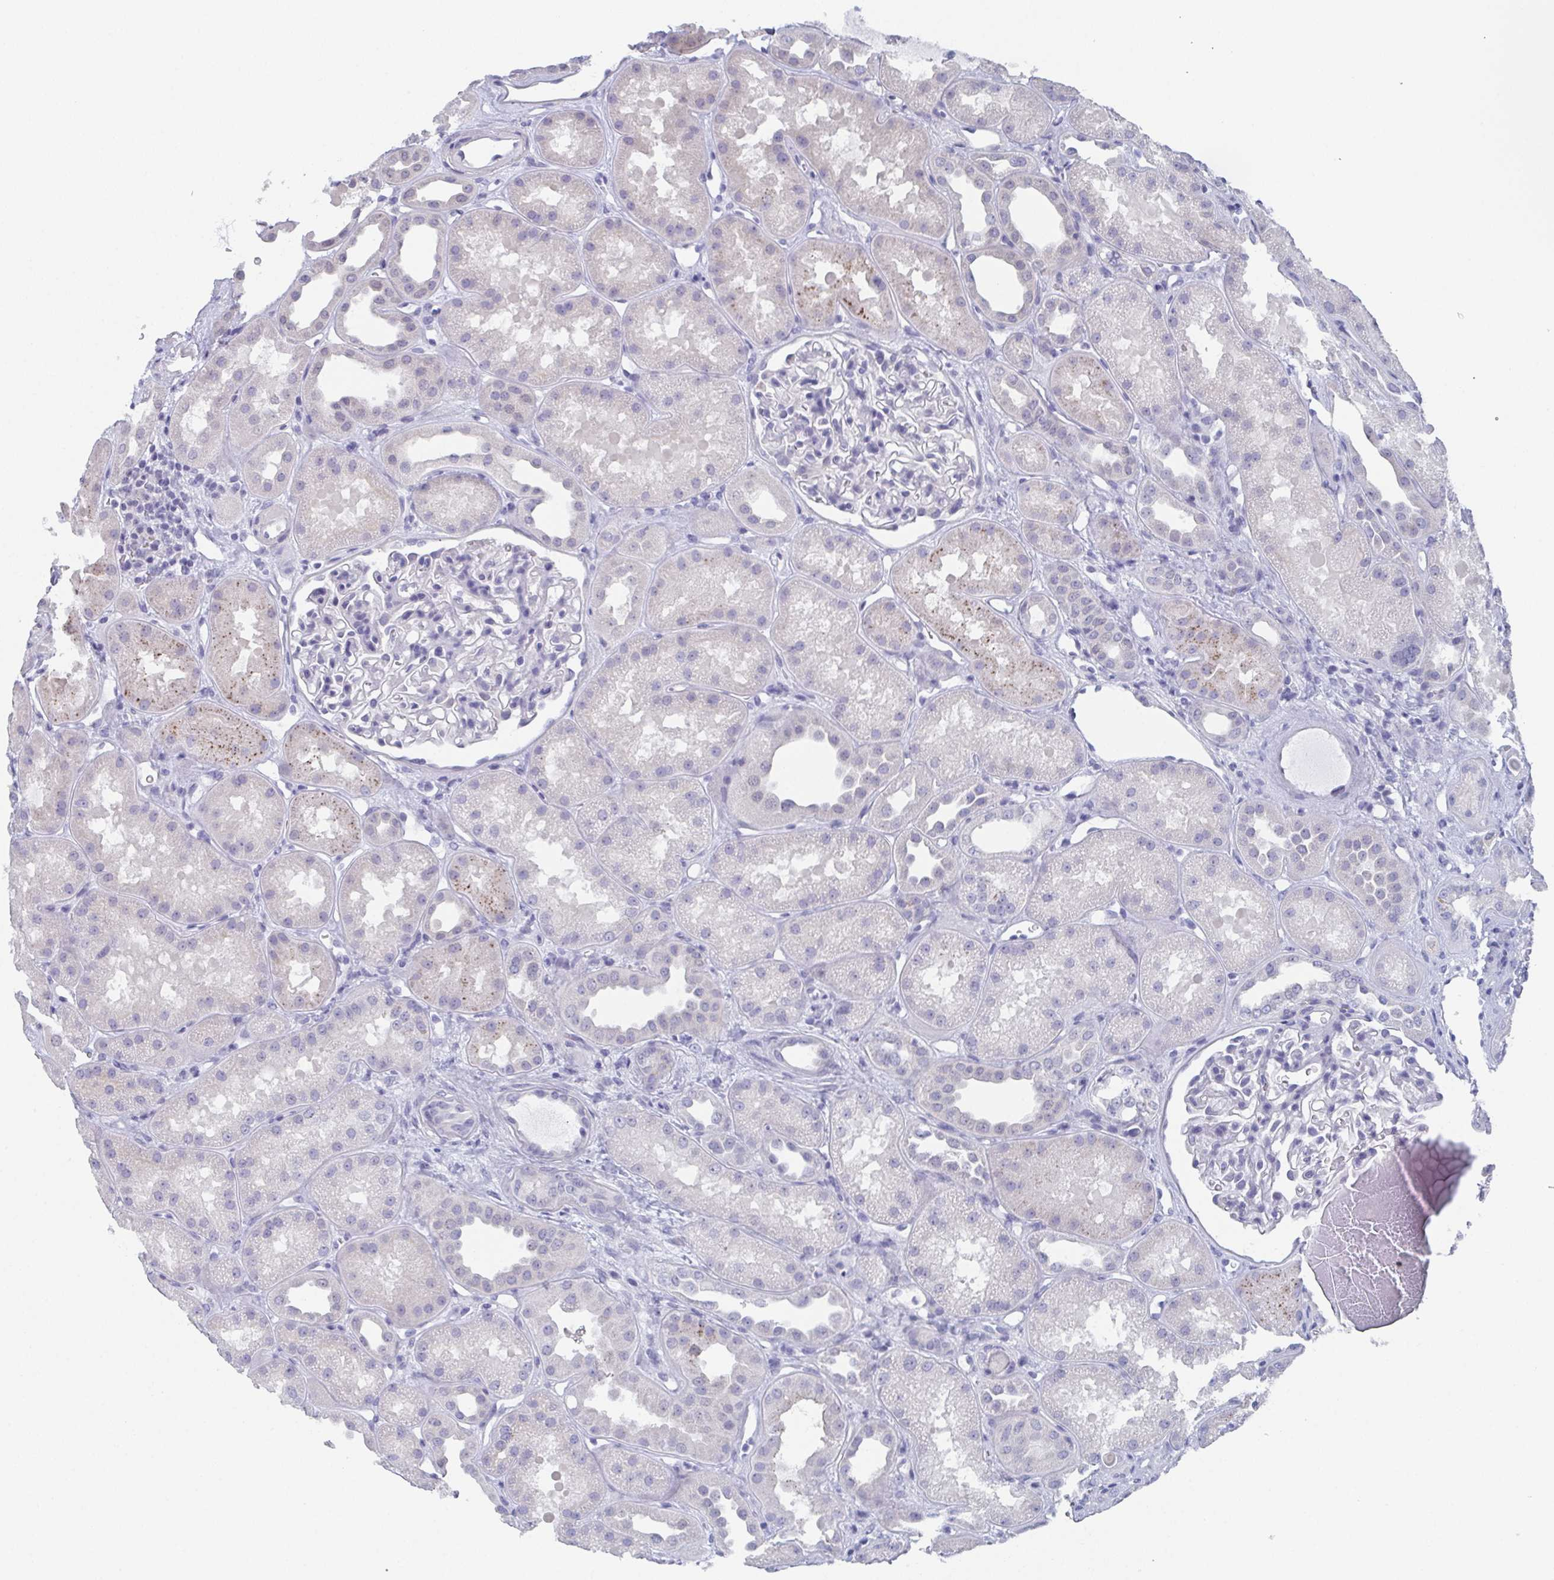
{"staining": {"intensity": "negative", "quantity": "none", "location": "none"}, "tissue": "kidney", "cell_type": "Cells in glomeruli", "image_type": "normal", "snomed": [{"axis": "morphology", "description": "Normal tissue, NOS"}, {"axis": "topography", "description": "Kidney"}], "caption": "This photomicrograph is of unremarkable kidney stained with immunohistochemistry (IHC) to label a protein in brown with the nuclei are counter-stained blue. There is no staining in cells in glomeruli.", "gene": "DYDC2", "patient": {"sex": "male", "age": 61}}